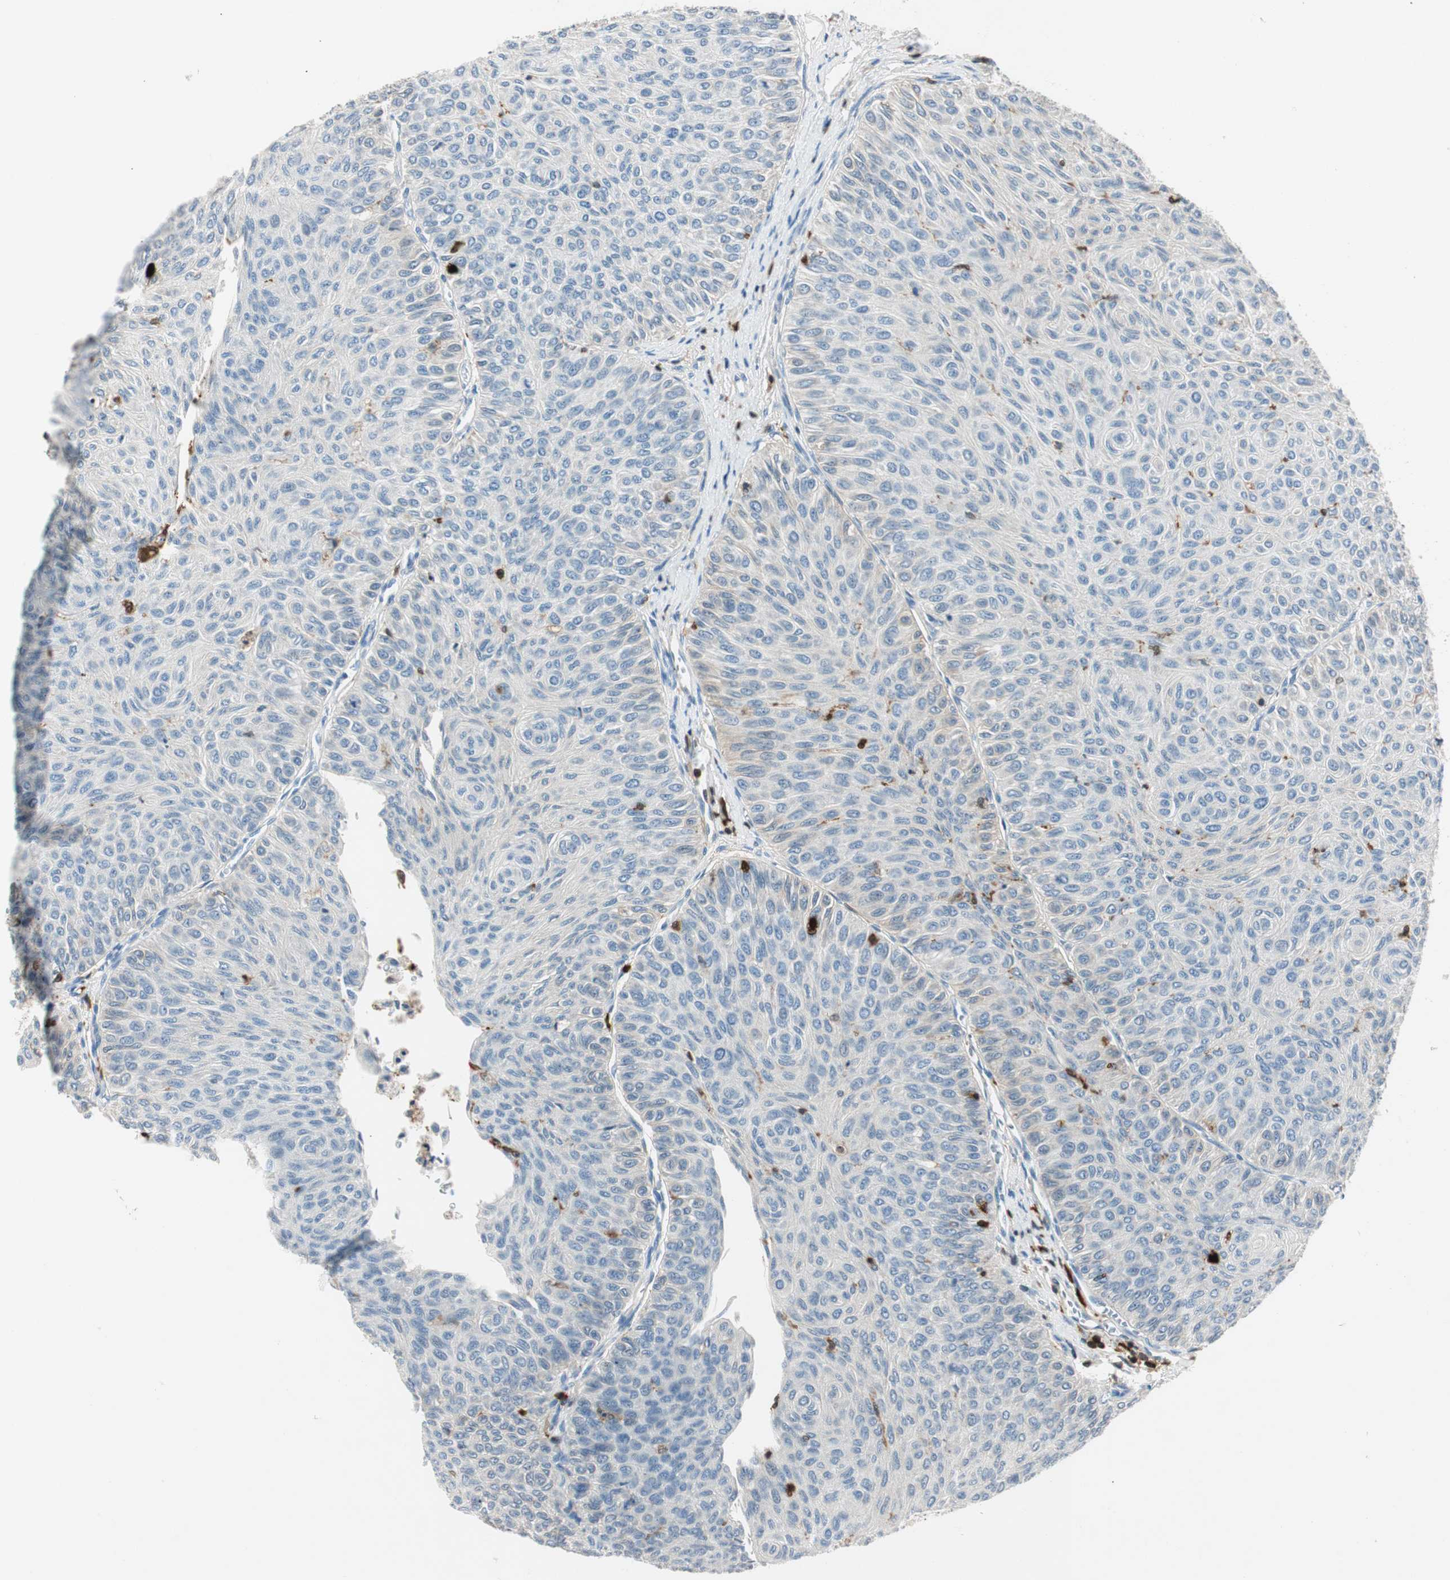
{"staining": {"intensity": "negative", "quantity": "none", "location": "none"}, "tissue": "urothelial cancer", "cell_type": "Tumor cells", "image_type": "cancer", "snomed": [{"axis": "morphology", "description": "Urothelial carcinoma, Low grade"}, {"axis": "topography", "description": "Urinary bladder"}], "caption": "A high-resolution histopathology image shows immunohistochemistry (IHC) staining of urothelial cancer, which exhibits no significant staining in tumor cells. (DAB (3,3'-diaminobenzidine) IHC with hematoxylin counter stain).", "gene": "COTL1", "patient": {"sex": "male", "age": 78}}